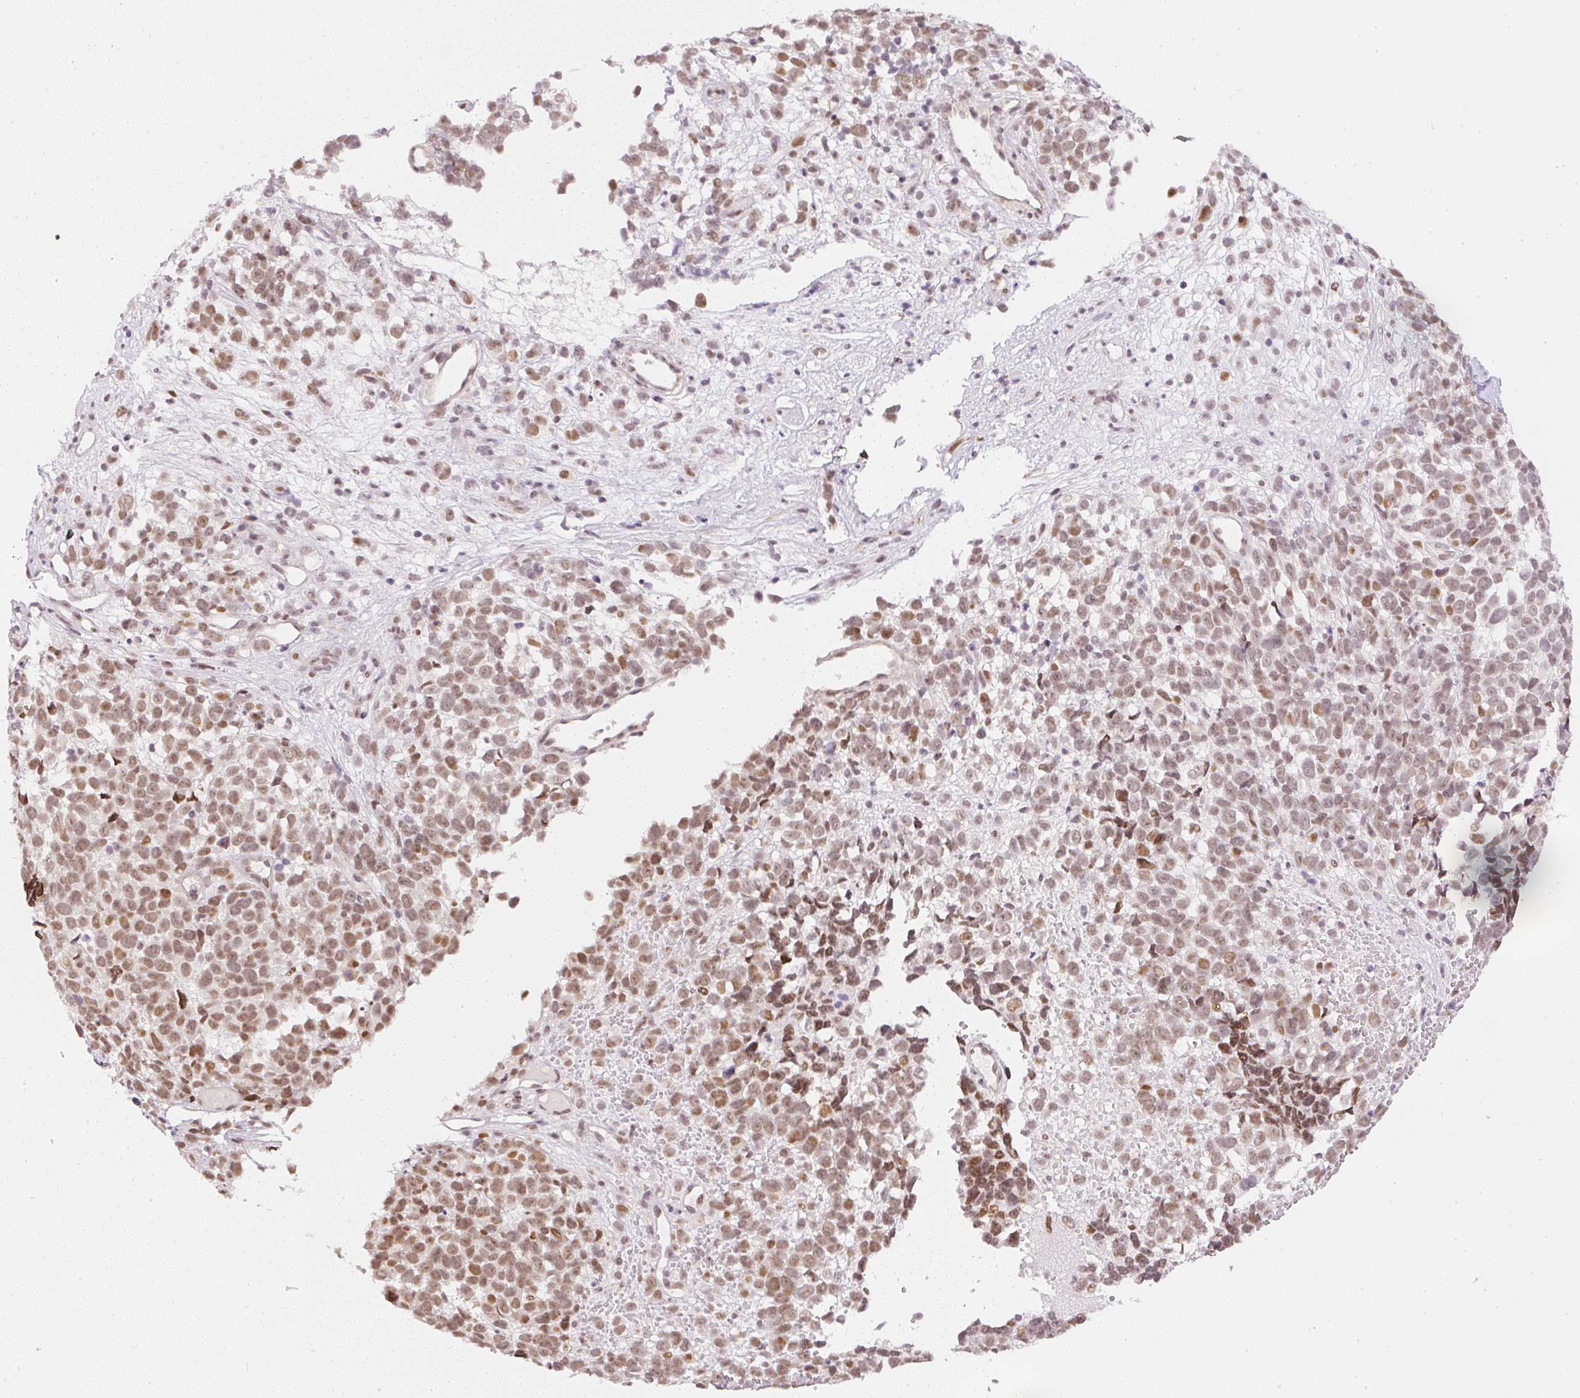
{"staining": {"intensity": "moderate", "quantity": ">75%", "location": "nuclear"}, "tissue": "melanoma", "cell_type": "Tumor cells", "image_type": "cancer", "snomed": [{"axis": "morphology", "description": "Malignant melanoma, NOS"}, {"axis": "topography", "description": "Nose, NOS"}], "caption": "Protein analysis of melanoma tissue displays moderate nuclear positivity in about >75% of tumor cells. The staining was performed using DAB (3,3'-diaminobenzidine), with brown indicating positive protein expression. Nuclei are stained blue with hematoxylin.", "gene": "DPPA4", "patient": {"sex": "female", "age": 48}}